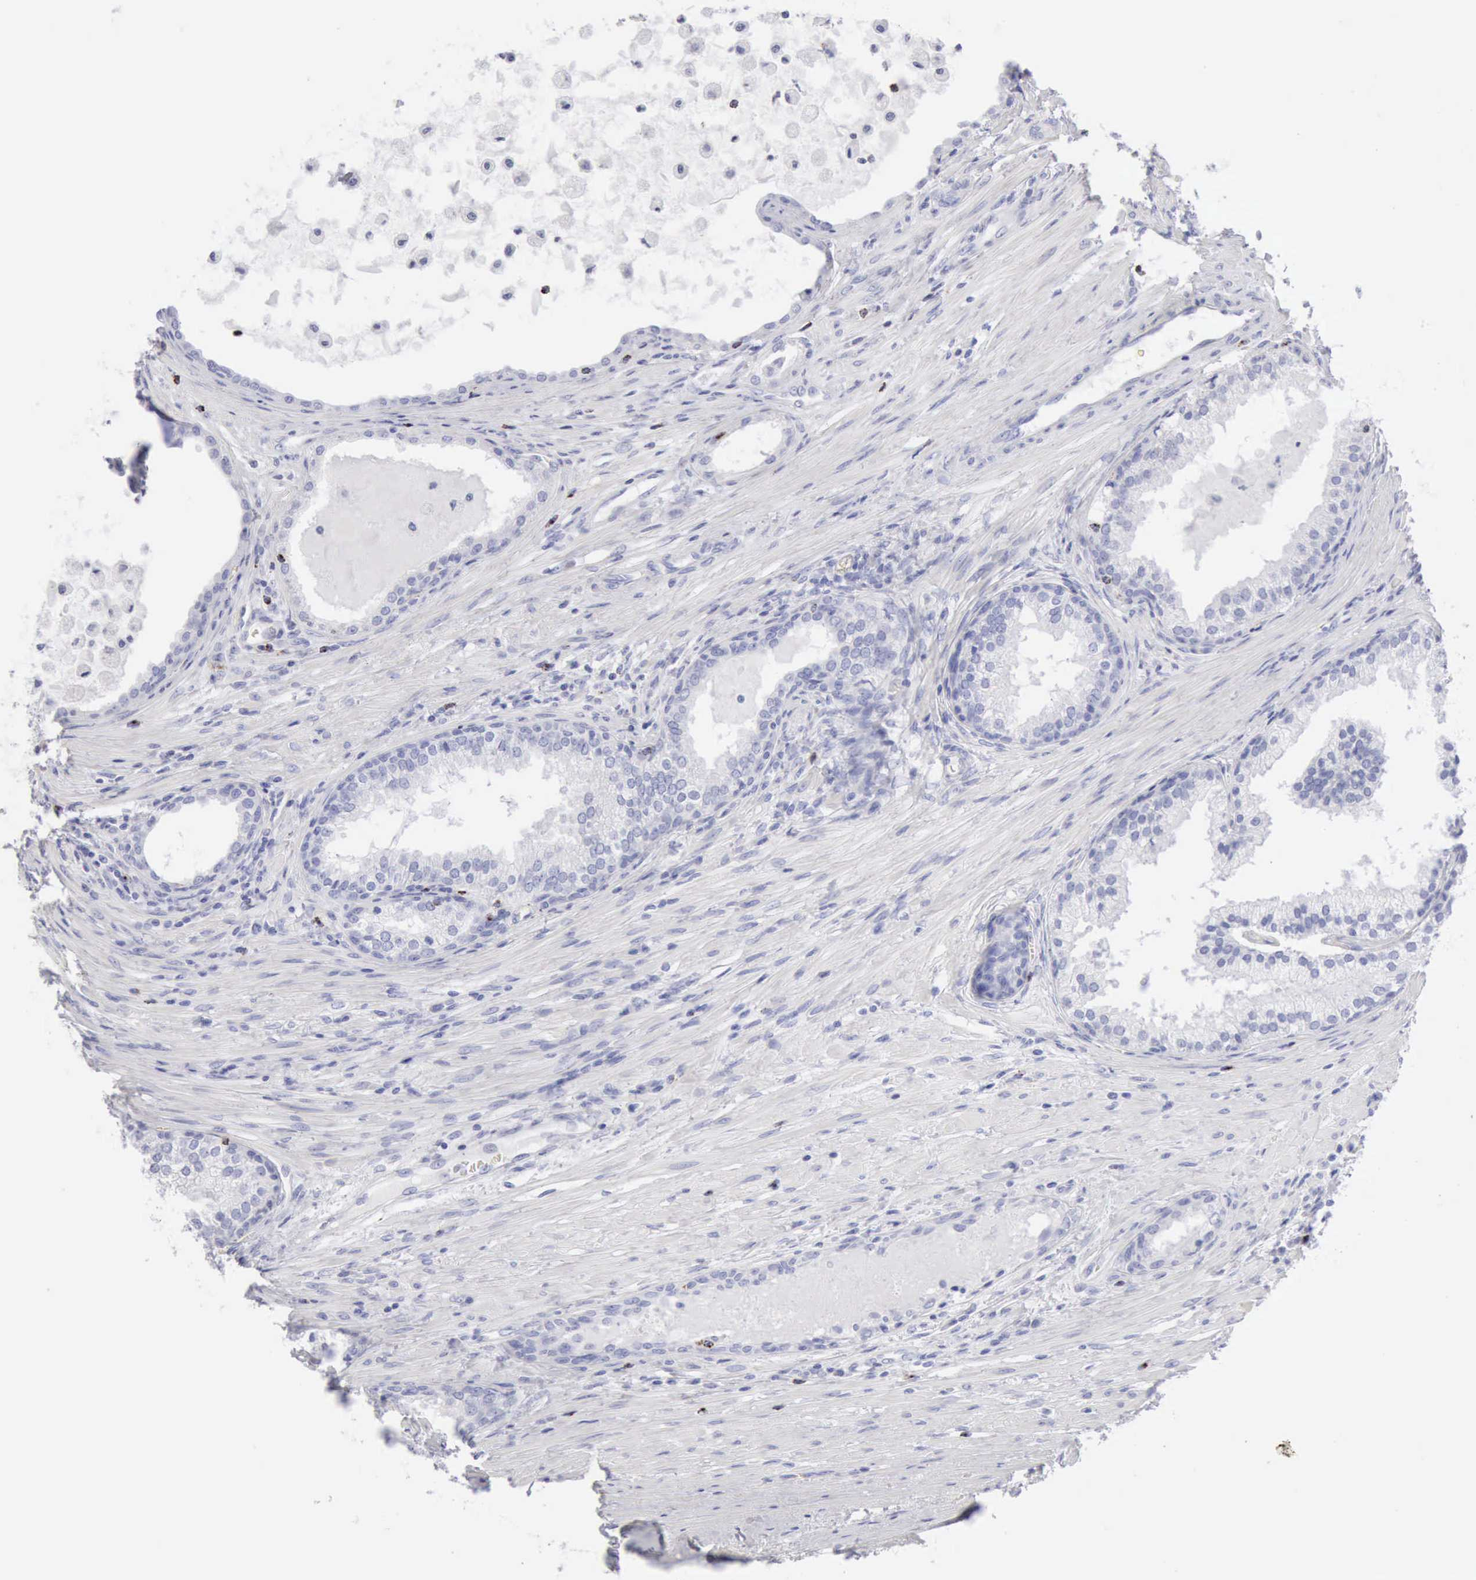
{"staining": {"intensity": "negative", "quantity": "none", "location": "none"}, "tissue": "prostate cancer", "cell_type": "Tumor cells", "image_type": "cancer", "snomed": [{"axis": "morphology", "description": "Adenocarcinoma, Medium grade"}, {"axis": "topography", "description": "Prostate"}], "caption": "An immunohistochemistry (IHC) photomicrograph of prostate medium-grade adenocarcinoma is shown. There is no staining in tumor cells of prostate medium-grade adenocarcinoma.", "gene": "GZMB", "patient": {"sex": "male", "age": 70}}